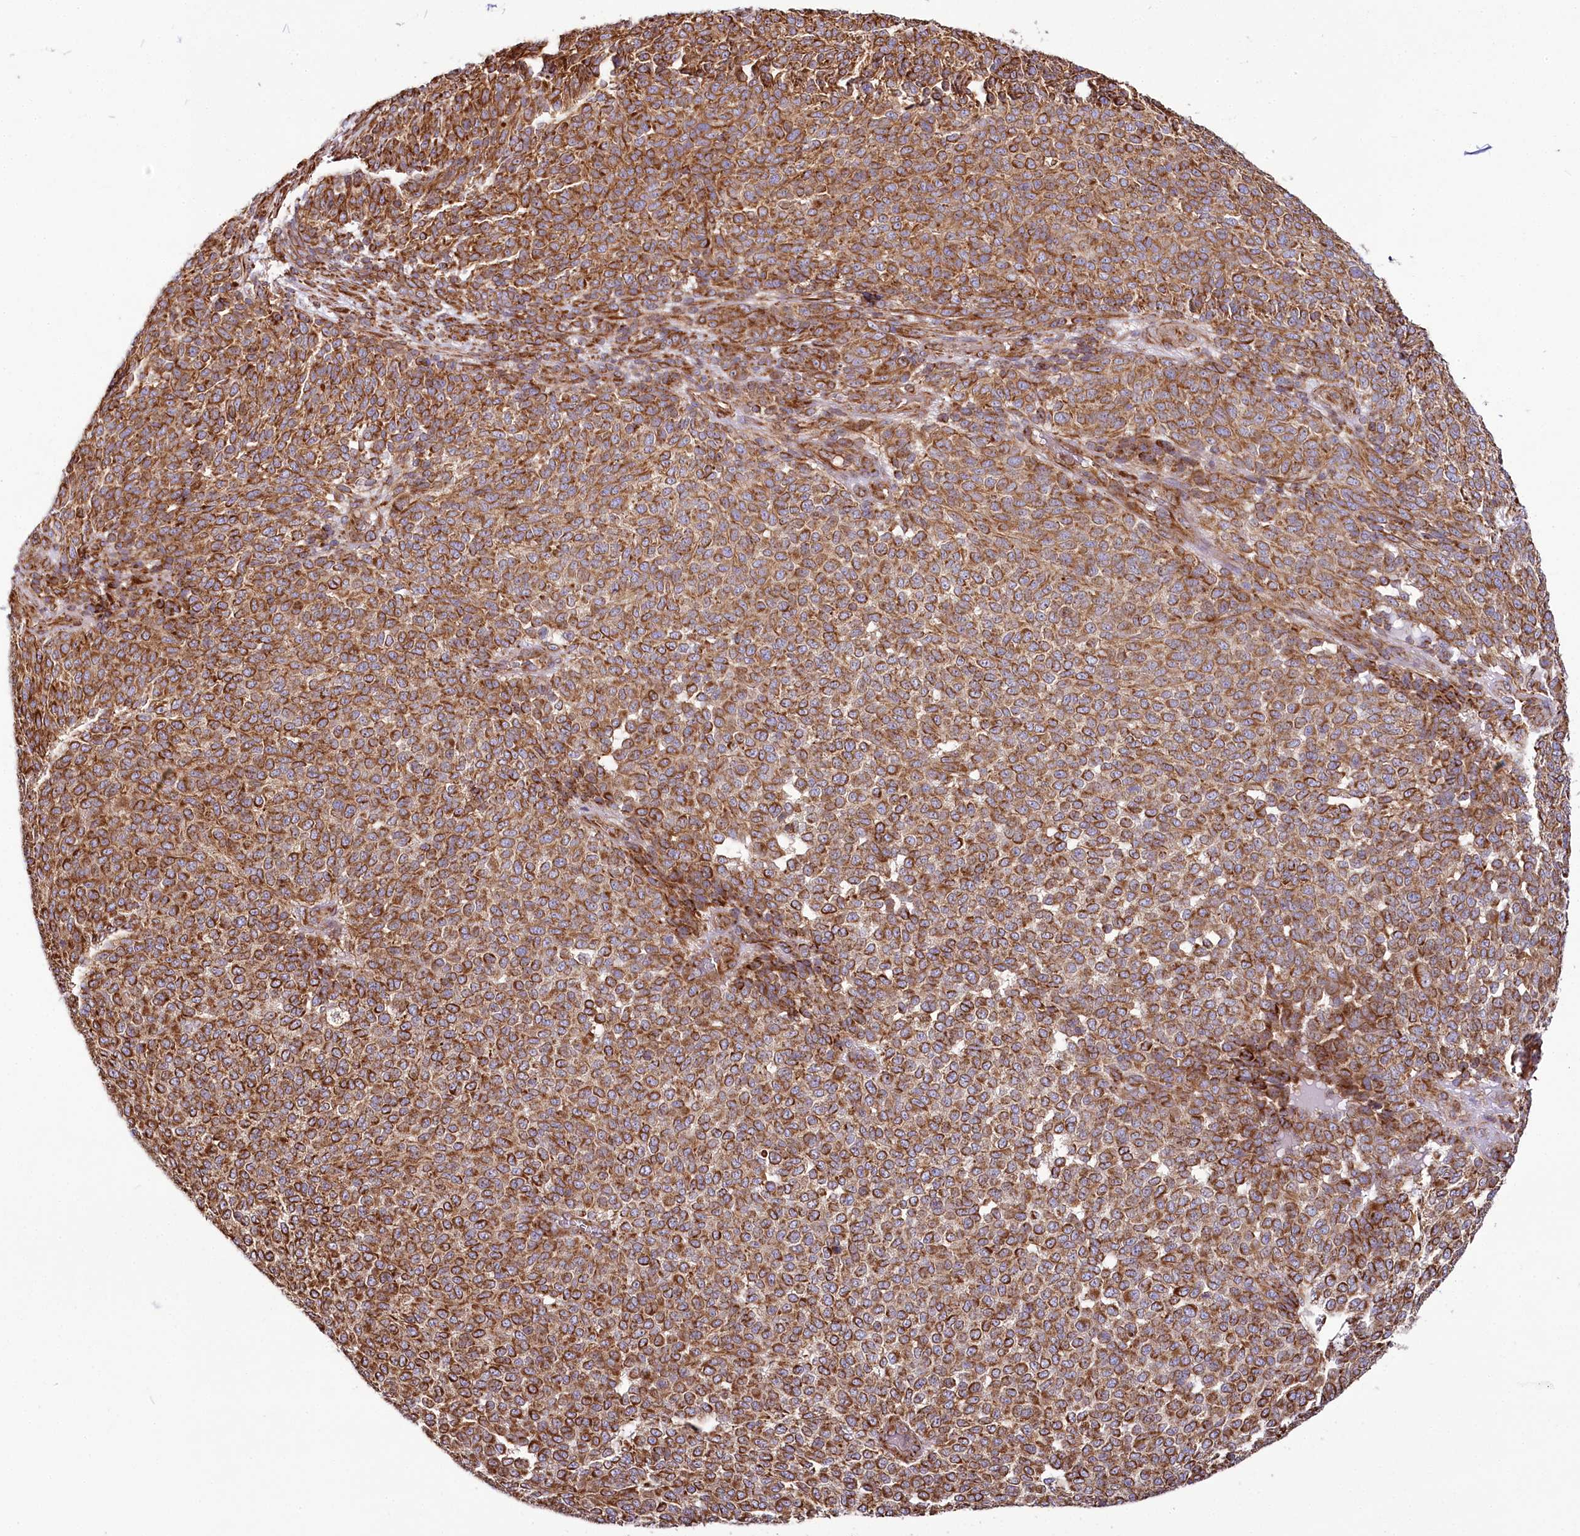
{"staining": {"intensity": "strong", "quantity": ">75%", "location": "cytoplasmic/membranous"}, "tissue": "melanoma", "cell_type": "Tumor cells", "image_type": "cancer", "snomed": [{"axis": "morphology", "description": "Malignant melanoma, NOS"}, {"axis": "topography", "description": "Skin"}], "caption": "An immunohistochemistry (IHC) photomicrograph of neoplastic tissue is shown. Protein staining in brown labels strong cytoplasmic/membranous positivity in melanoma within tumor cells.", "gene": "THUMPD3", "patient": {"sex": "male", "age": 49}}